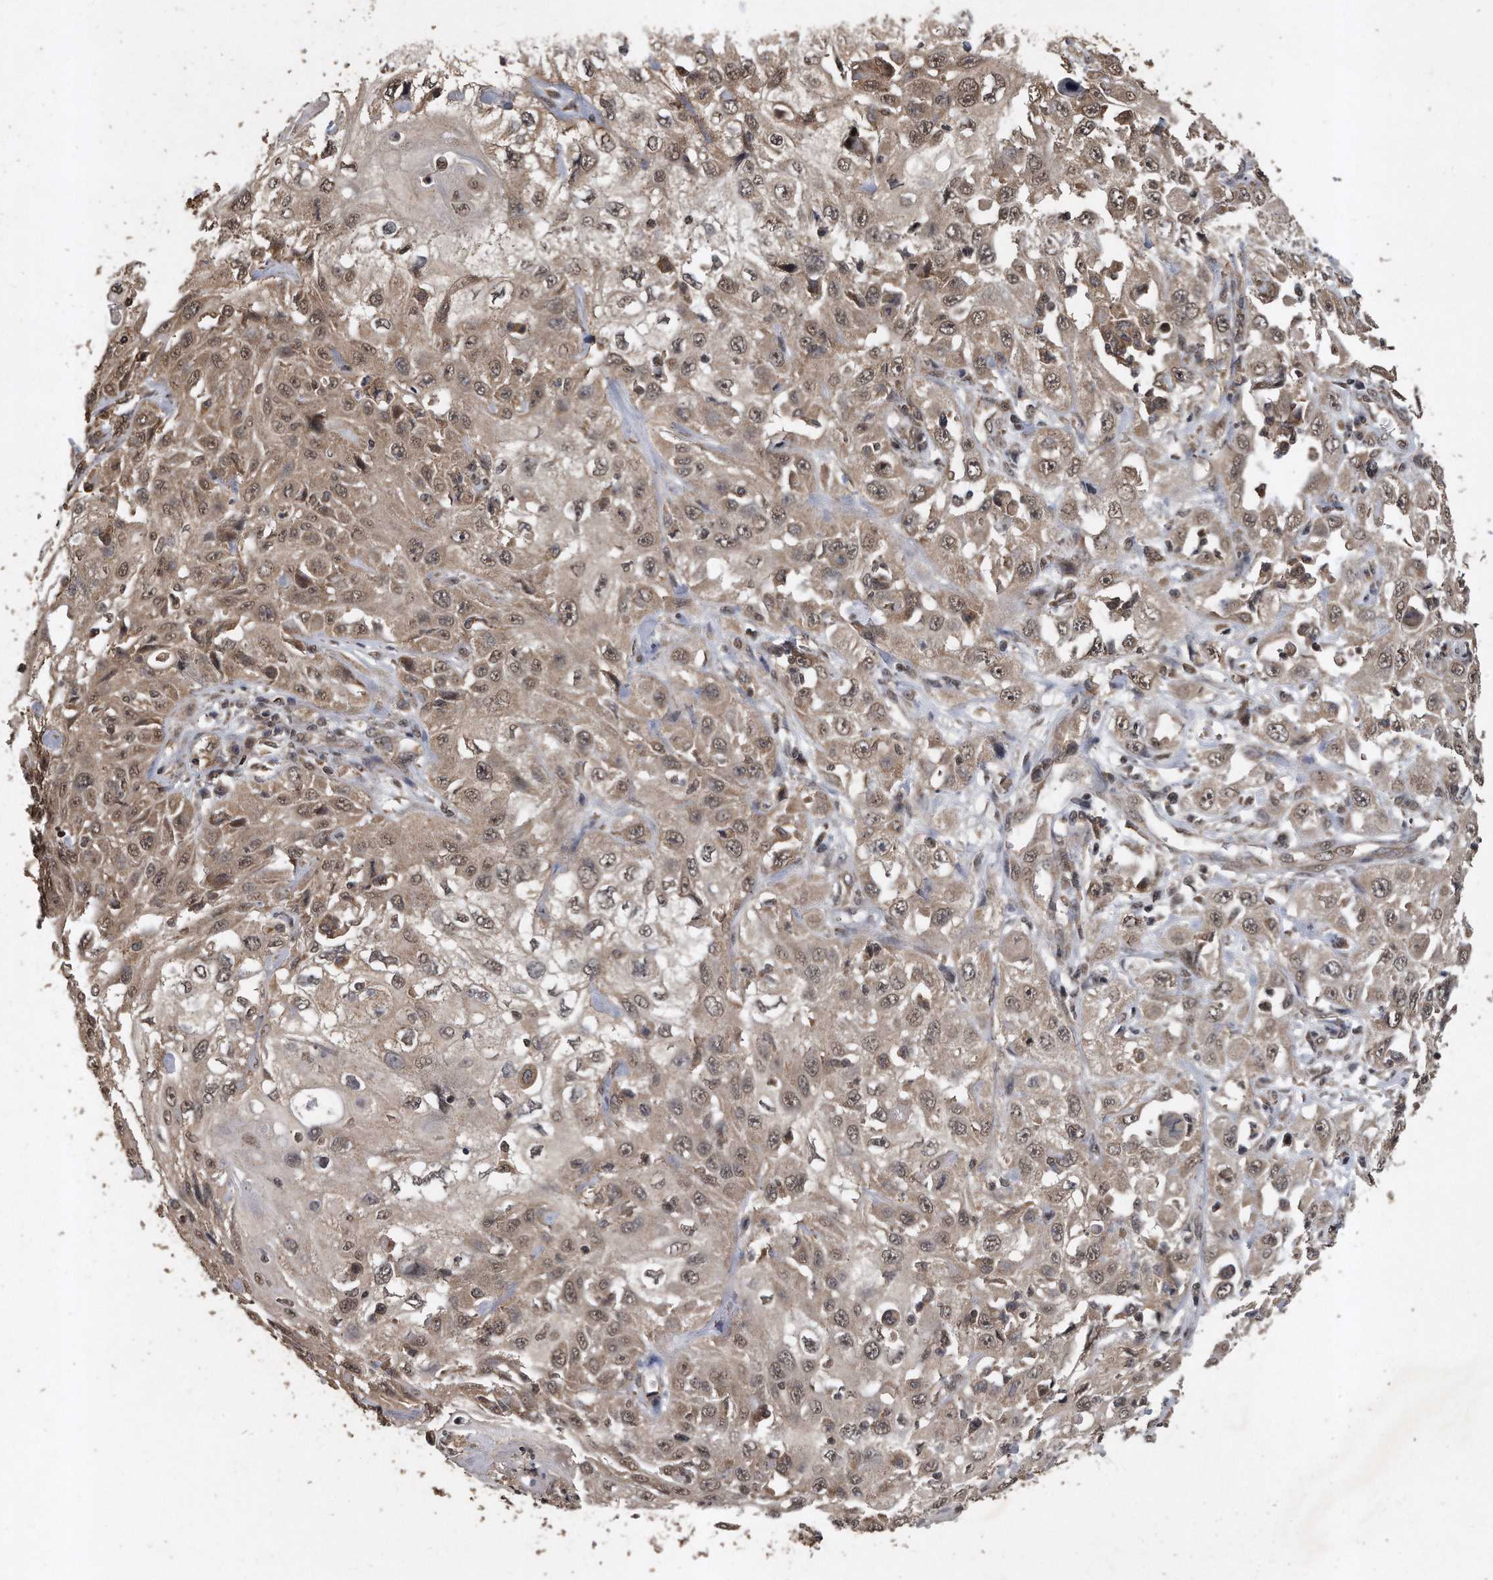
{"staining": {"intensity": "moderate", "quantity": ">75%", "location": "nuclear"}, "tissue": "skin cancer", "cell_type": "Tumor cells", "image_type": "cancer", "snomed": [{"axis": "morphology", "description": "Squamous cell carcinoma, NOS"}, {"axis": "topography", "description": "Skin"}], "caption": "High-magnification brightfield microscopy of skin cancer (squamous cell carcinoma) stained with DAB (brown) and counterstained with hematoxylin (blue). tumor cells exhibit moderate nuclear positivity is present in approximately>75% of cells. The protein is shown in brown color, while the nuclei are stained blue.", "gene": "CRYZL1", "patient": {"sex": "male", "age": 75}}